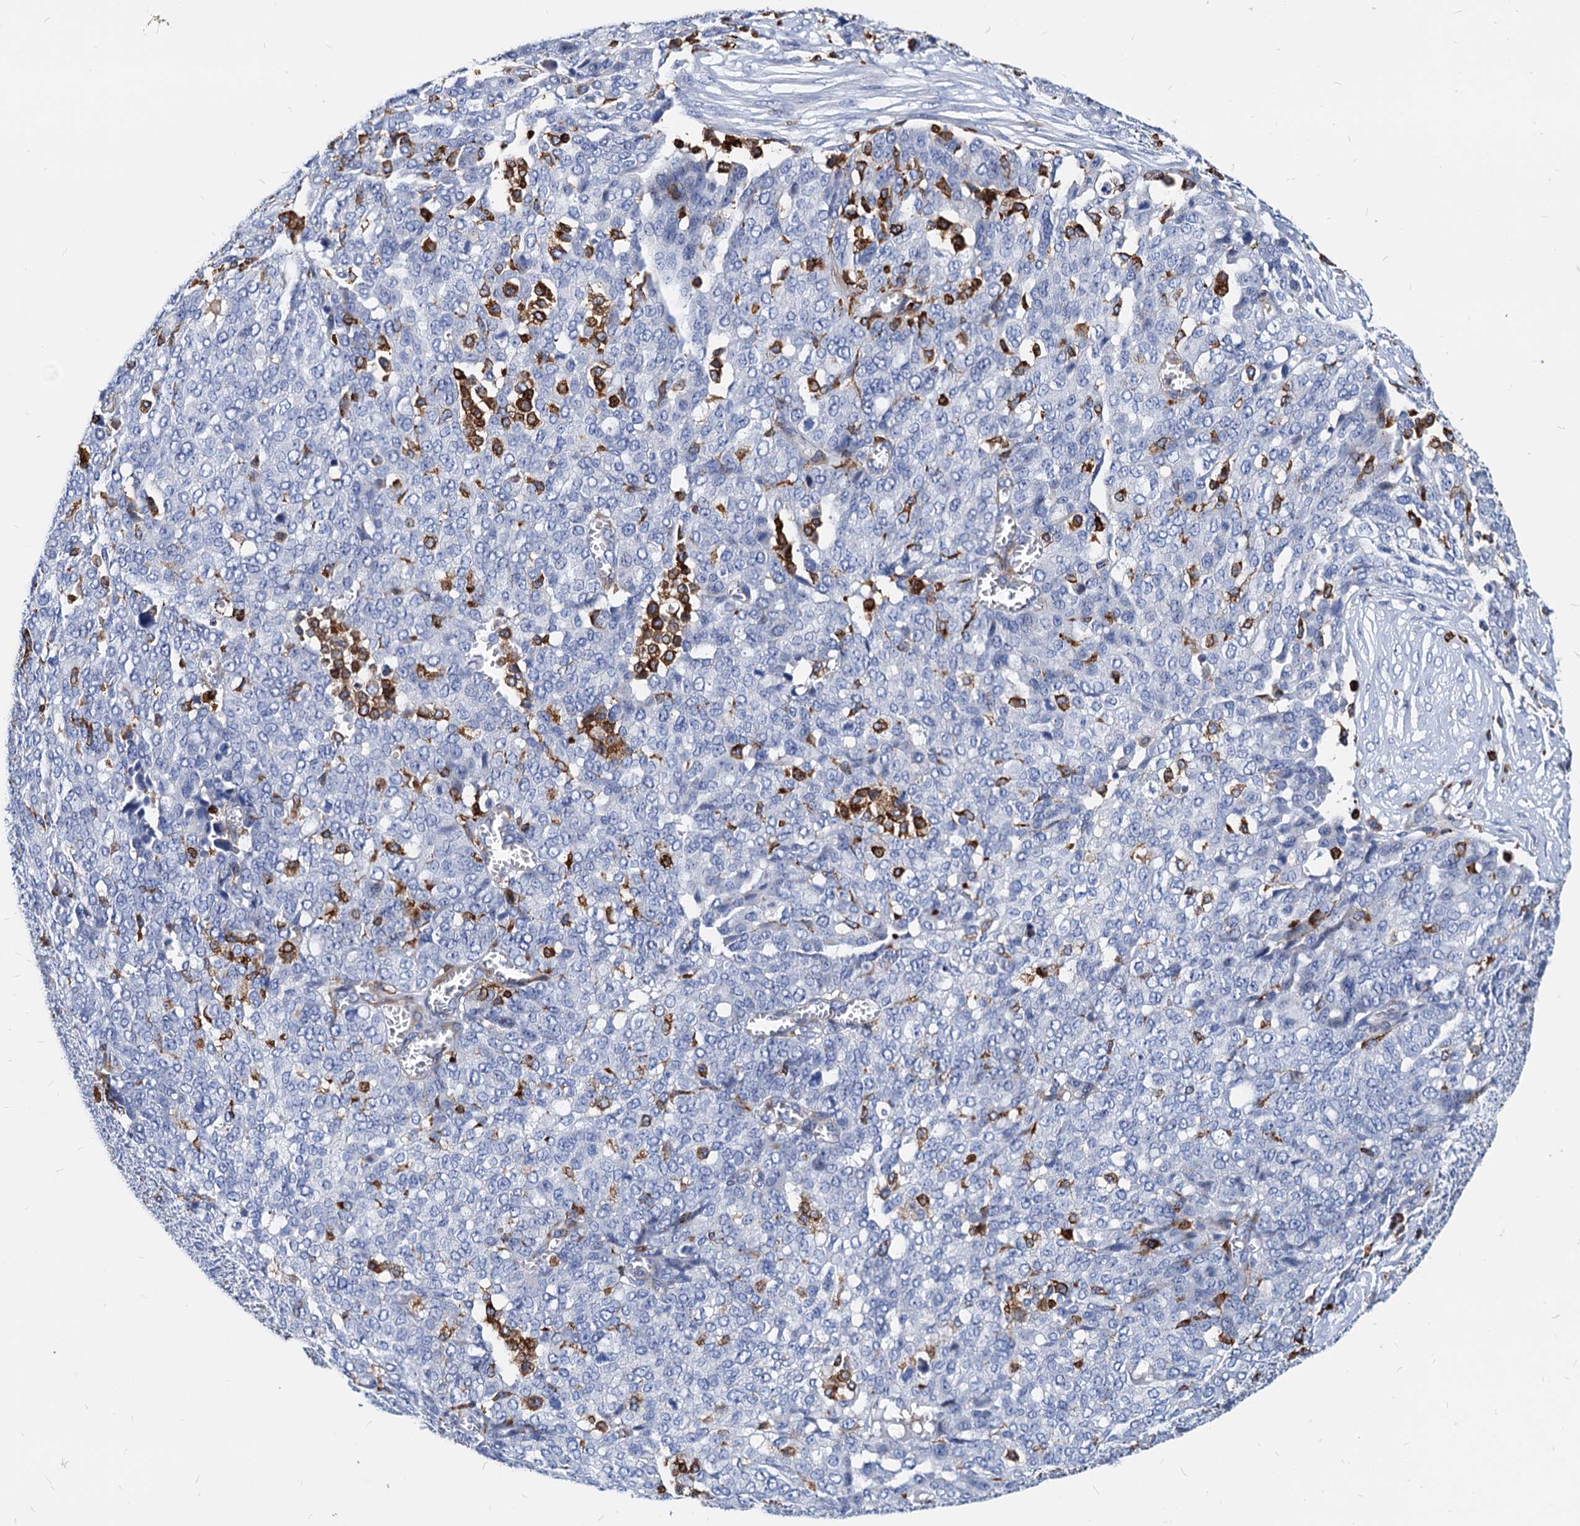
{"staining": {"intensity": "negative", "quantity": "none", "location": "none"}, "tissue": "ovarian cancer", "cell_type": "Tumor cells", "image_type": "cancer", "snomed": [{"axis": "morphology", "description": "Cystadenocarcinoma, serous, NOS"}, {"axis": "topography", "description": "Soft tissue"}, {"axis": "topography", "description": "Ovary"}], "caption": "Ovarian cancer (serous cystadenocarcinoma) was stained to show a protein in brown. There is no significant positivity in tumor cells.", "gene": "LCP2", "patient": {"sex": "female", "age": 57}}